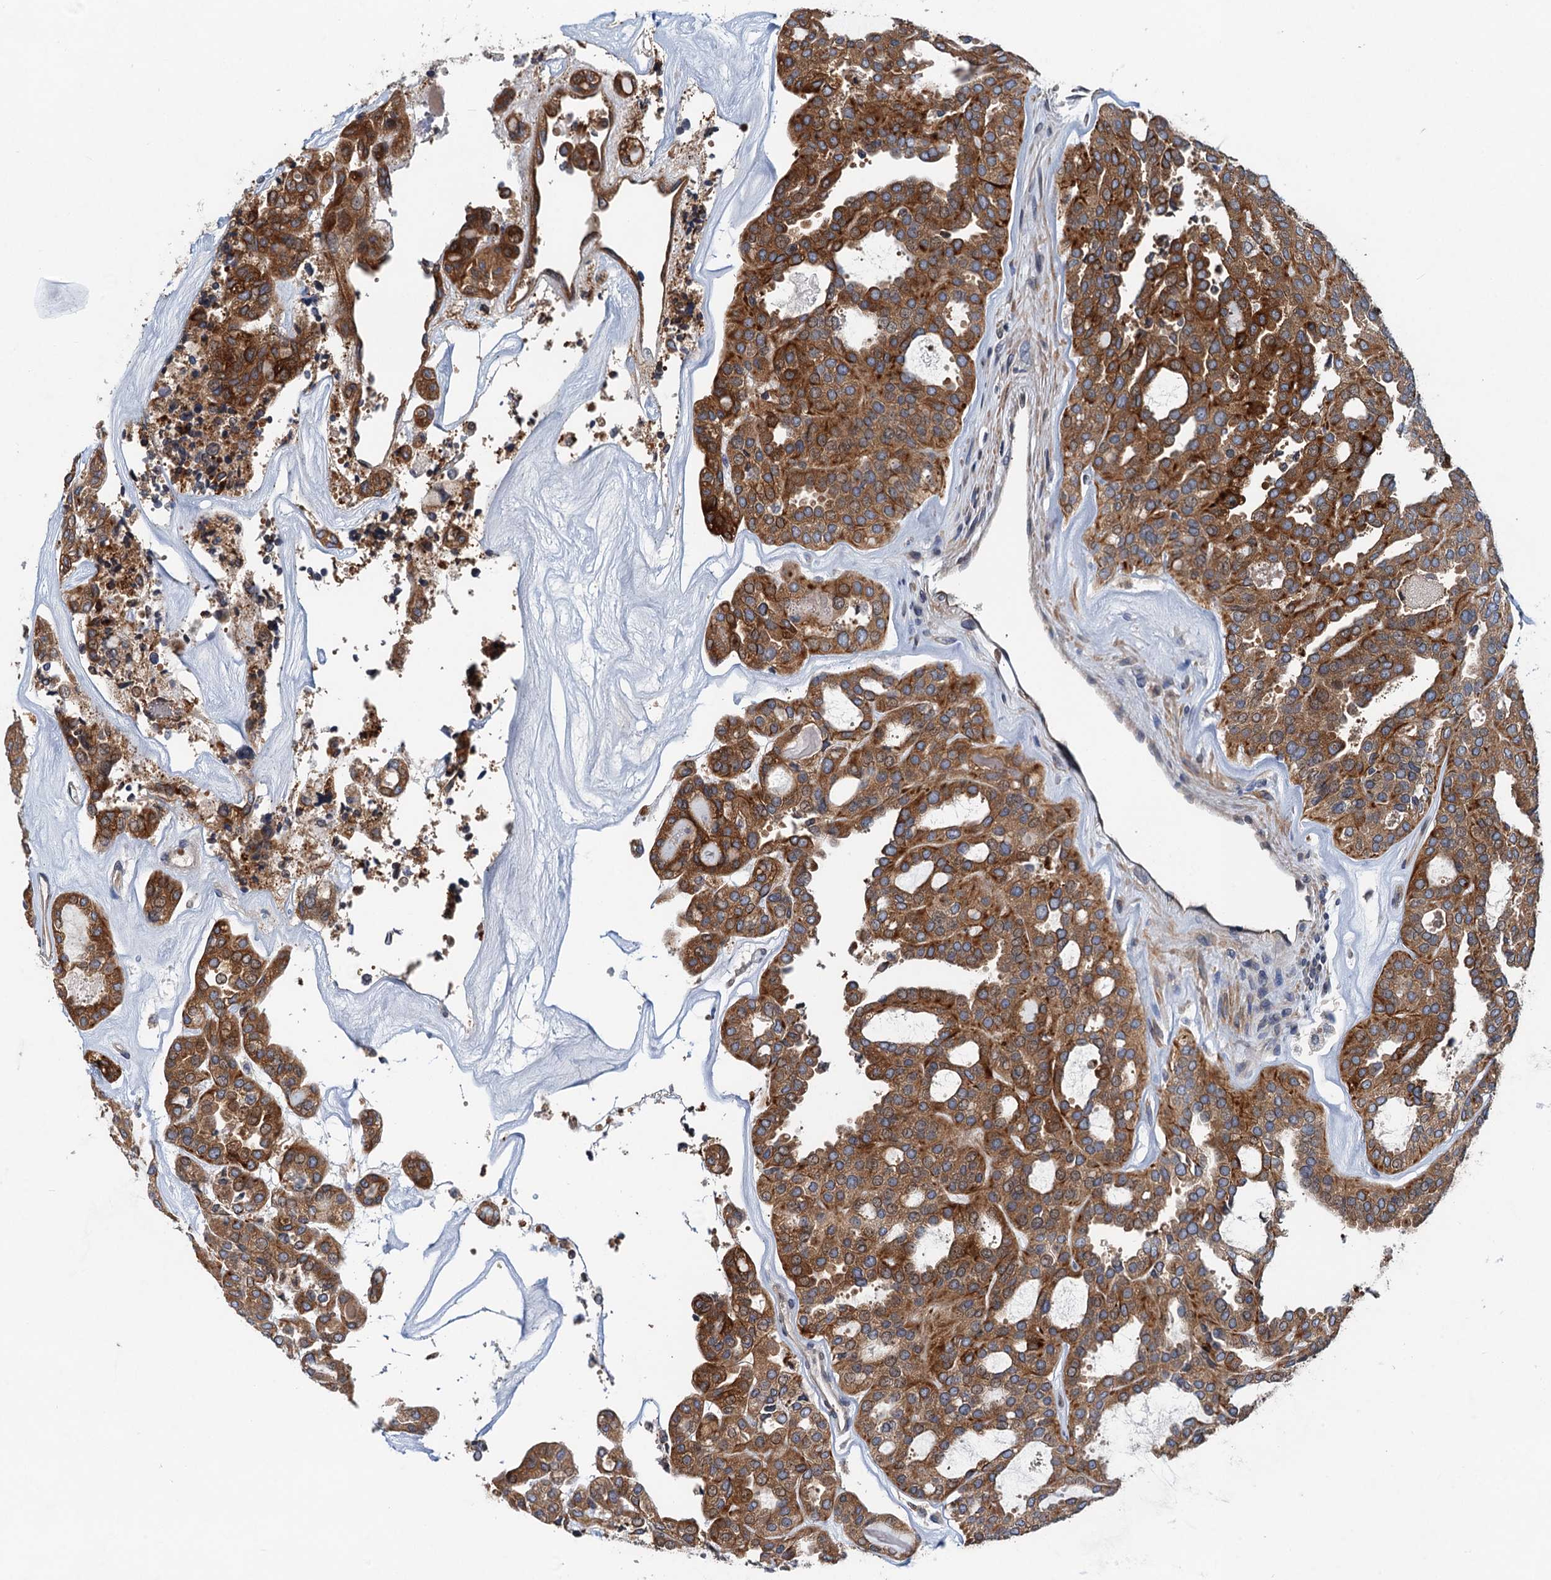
{"staining": {"intensity": "strong", "quantity": ">75%", "location": "cytoplasmic/membranous"}, "tissue": "thyroid cancer", "cell_type": "Tumor cells", "image_type": "cancer", "snomed": [{"axis": "morphology", "description": "Follicular adenoma carcinoma, NOS"}, {"axis": "topography", "description": "Thyroid gland"}], "caption": "Immunohistochemical staining of human thyroid cancer (follicular adenoma carcinoma) demonstrates high levels of strong cytoplasmic/membranous protein expression in about >75% of tumor cells.", "gene": "NBEA", "patient": {"sex": "male", "age": 75}}